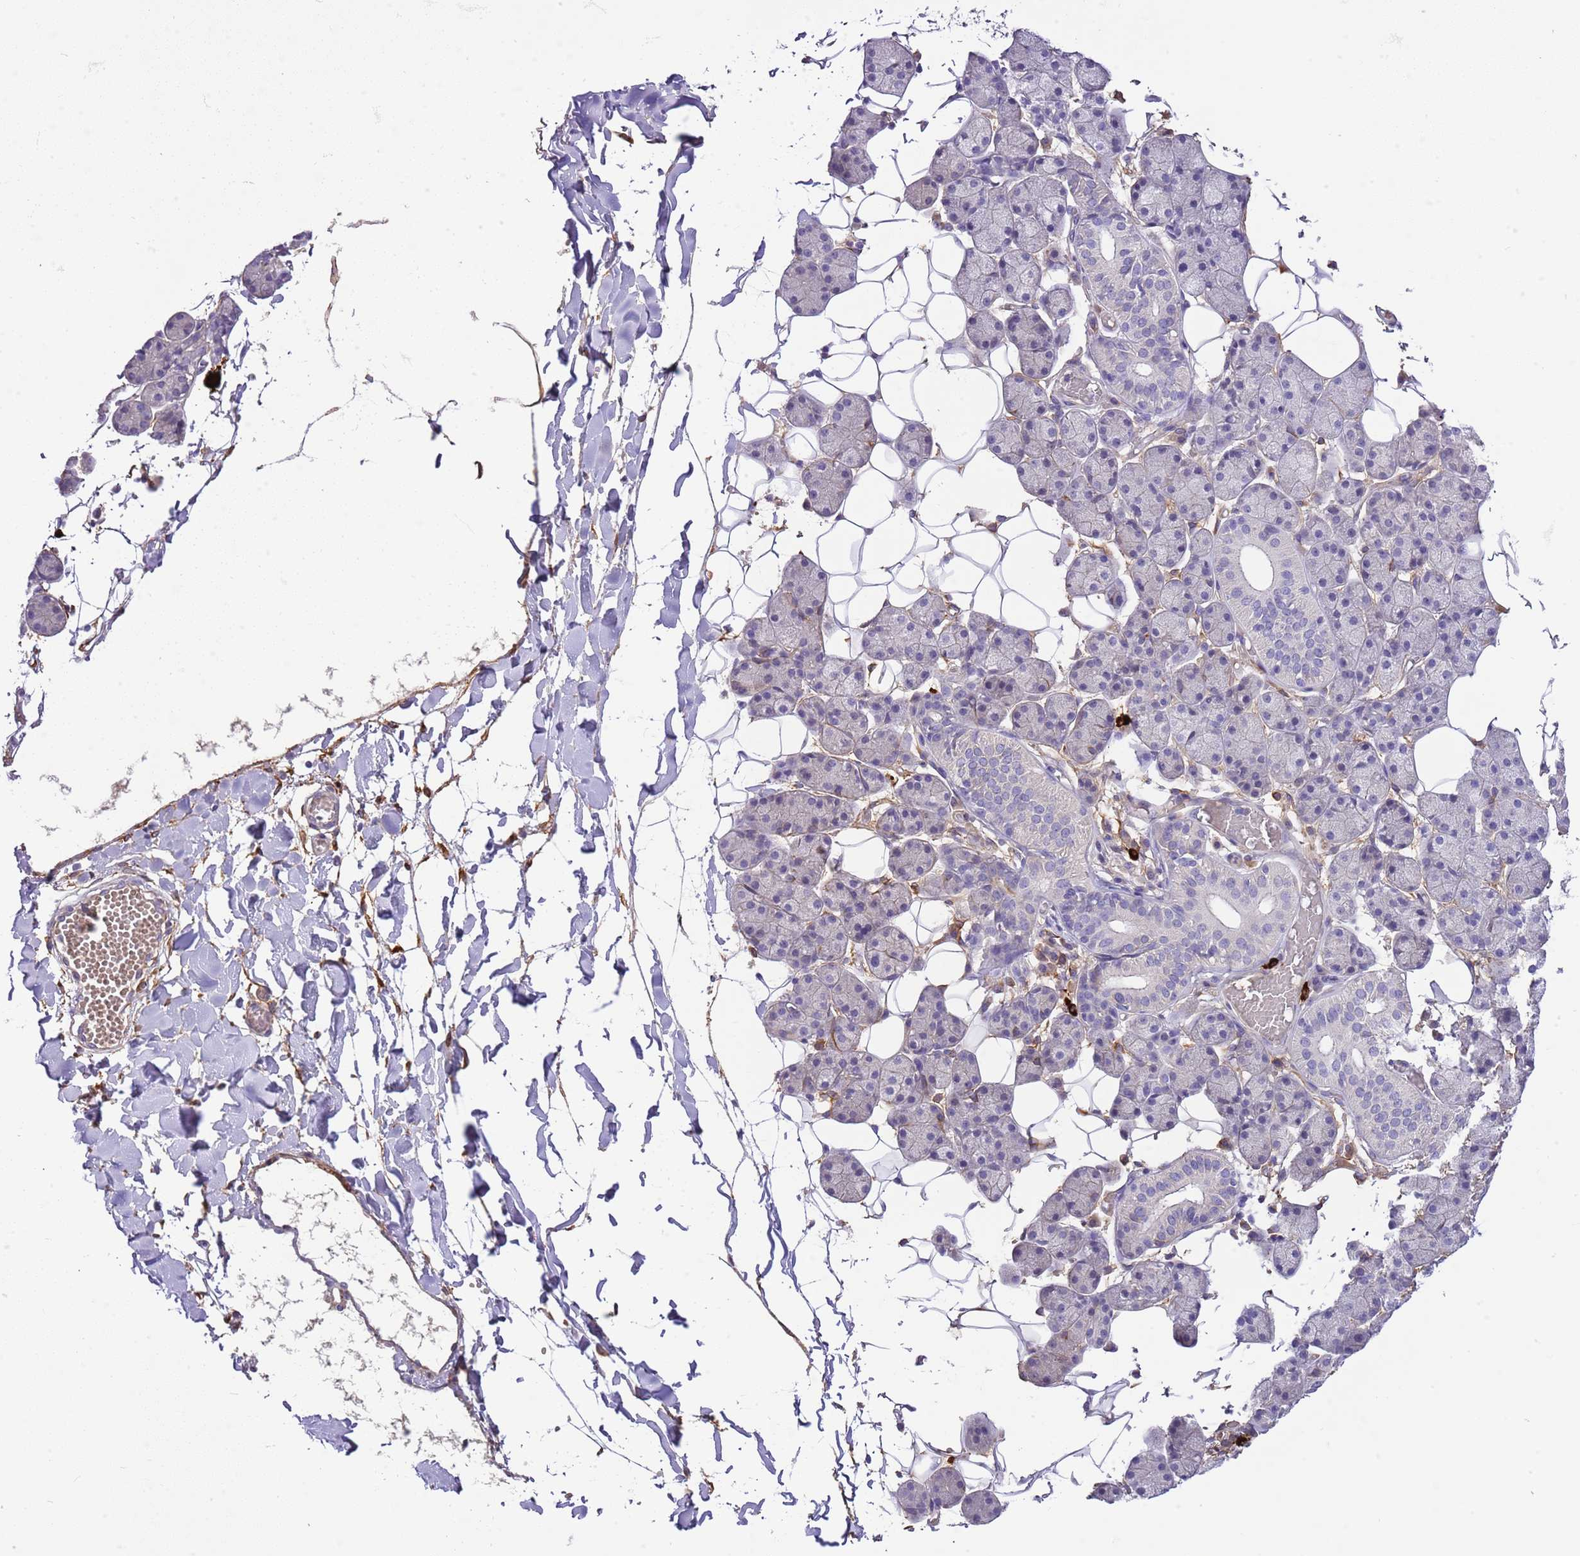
{"staining": {"intensity": "negative", "quantity": "none", "location": "none"}, "tissue": "salivary gland", "cell_type": "Glandular cells", "image_type": "normal", "snomed": [{"axis": "morphology", "description": "Normal tissue, NOS"}, {"axis": "topography", "description": "Salivary gland"}], "caption": "This is an IHC image of normal human salivary gland. There is no staining in glandular cells.", "gene": "RFK", "patient": {"sex": "female", "age": 33}}